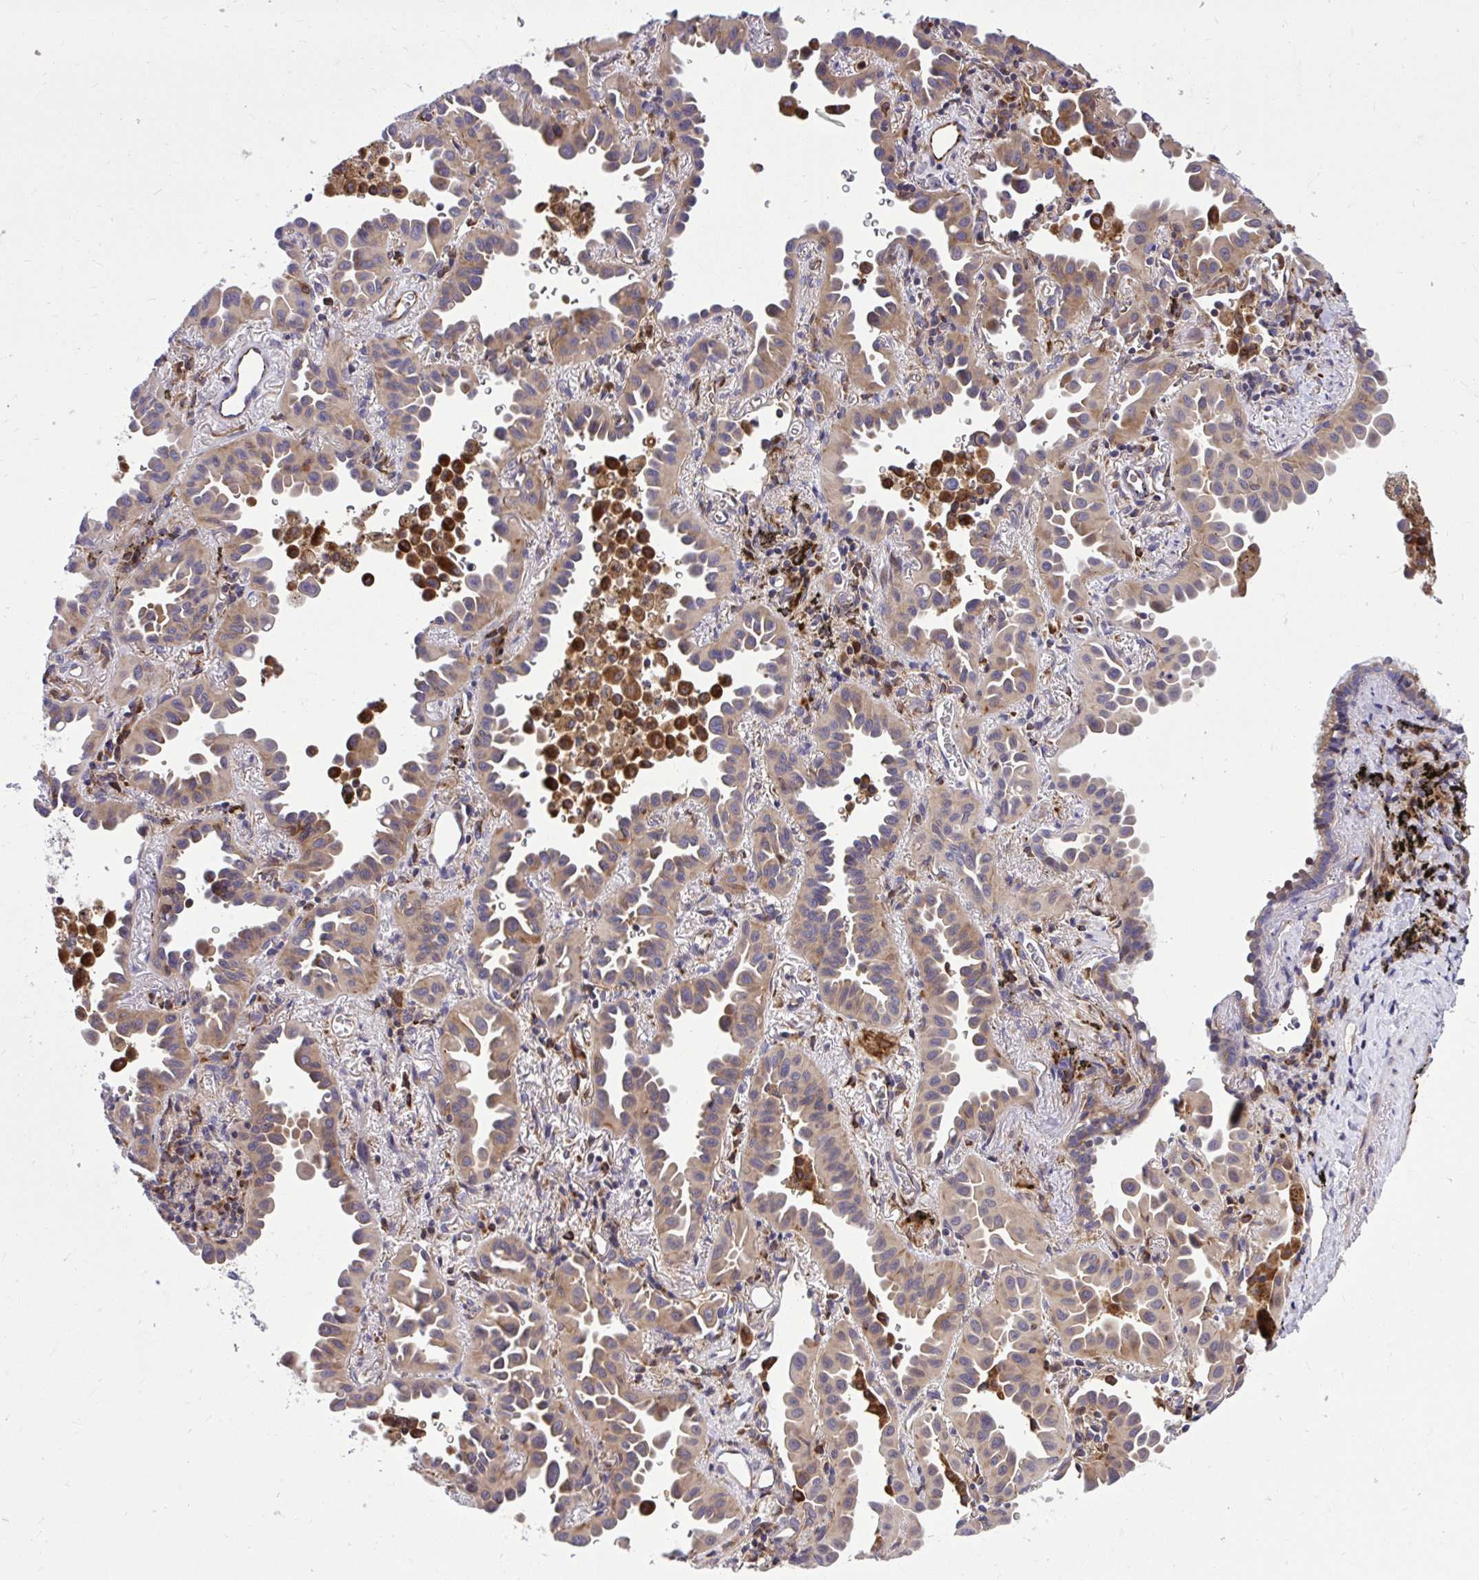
{"staining": {"intensity": "weak", "quantity": ">75%", "location": "cytoplasmic/membranous"}, "tissue": "lung cancer", "cell_type": "Tumor cells", "image_type": "cancer", "snomed": [{"axis": "morphology", "description": "Adenocarcinoma, NOS"}, {"axis": "topography", "description": "Lung"}], "caption": "Weak cytoplasmic/membranous protein expression is seen in approximately >75% of tumor cells in lung cancer (adenocarcinoma). (DAB = brown stain, brightfield microscopy at high magnification).", "gene": "PAIP2", "patient": {"sex": "male", "age": 68}}